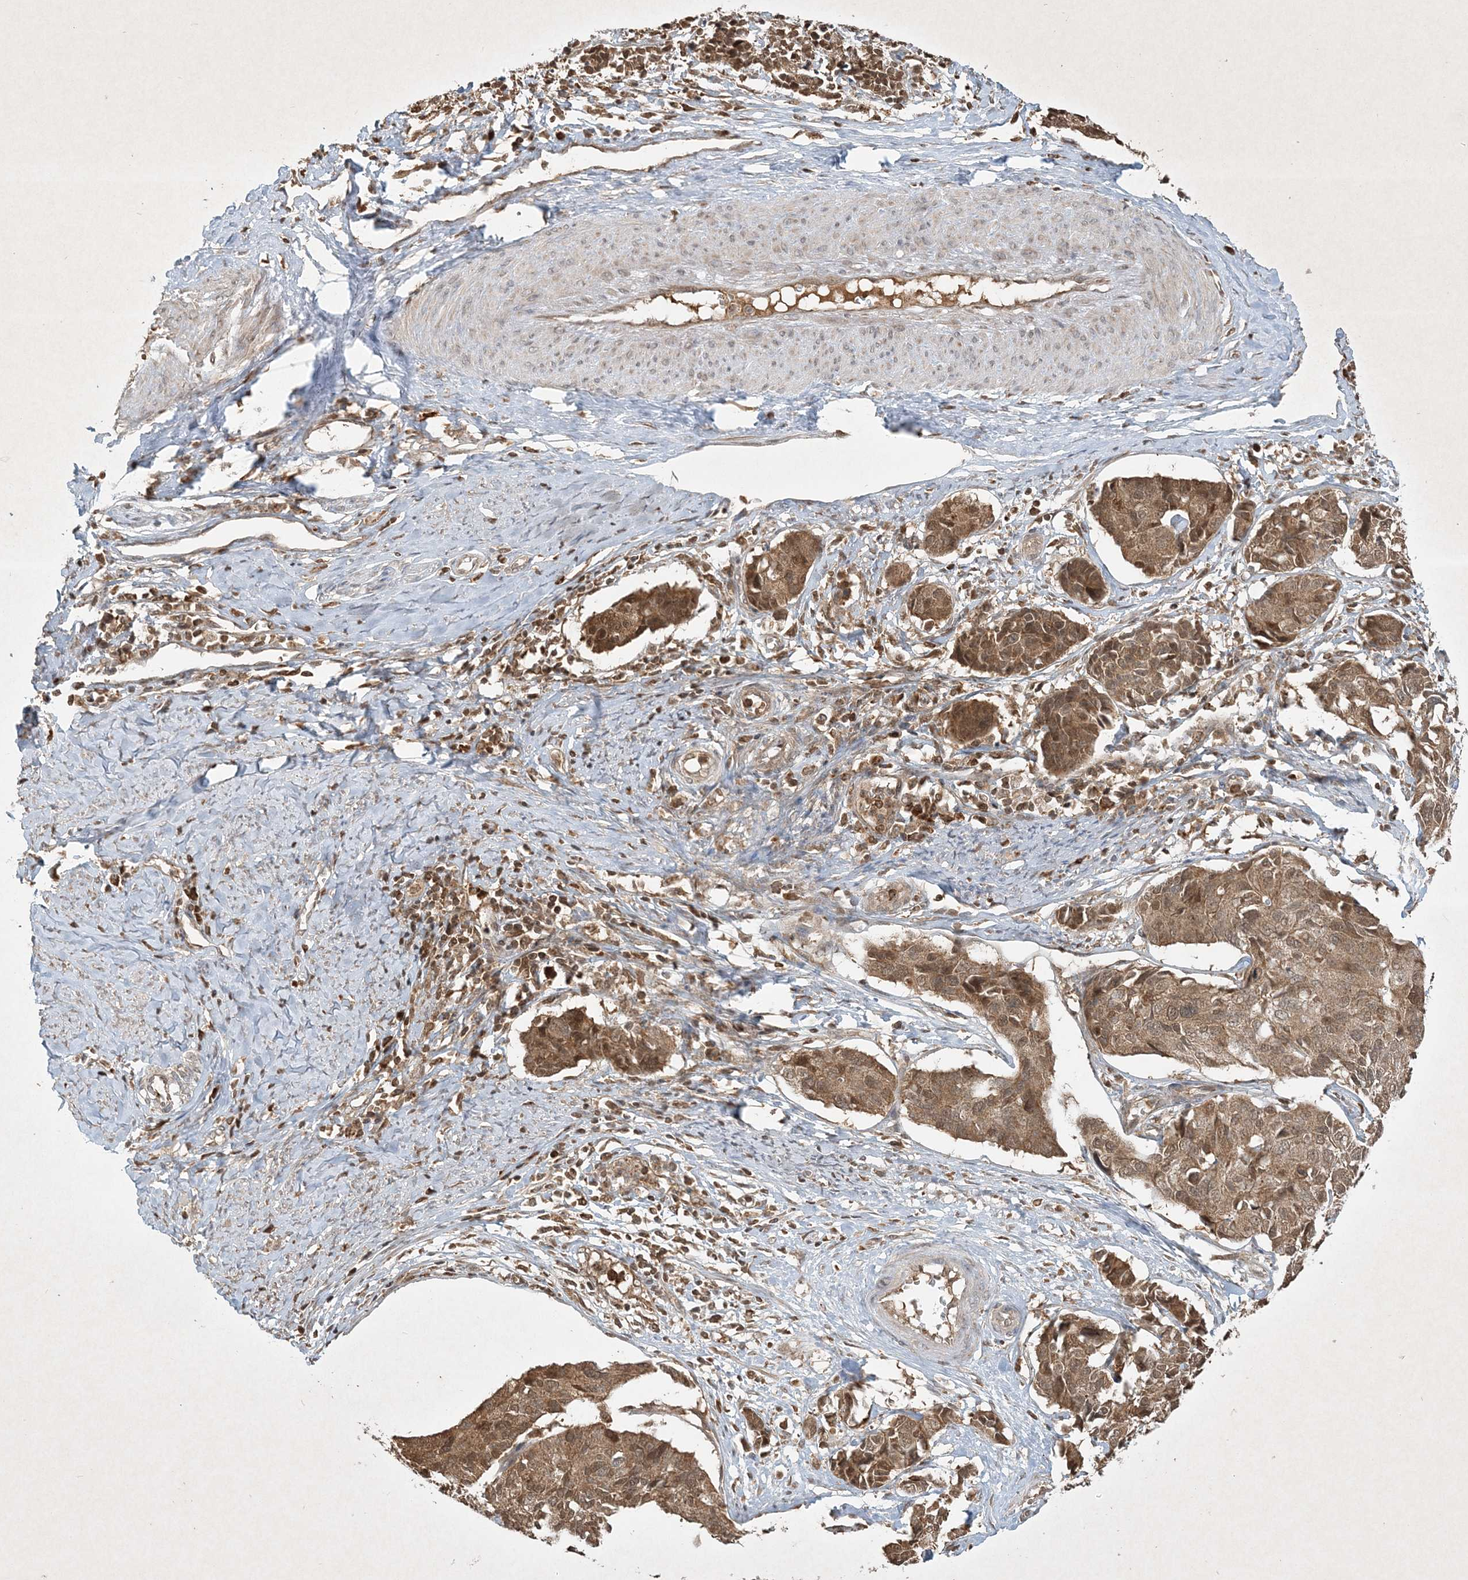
{"staining": {"intensity": "moderate", "quantity": ">75%", "location": "cytoplasmic/membranous"}, "tissue": "cervical cancer", "cell_type": "Tumor cells", "image_type": "cancer", "snomed": [{"axis": "morphology", "description": "Normal tissue, NOS"}, {"axis": "morphology", "description": "Squamous cell carcinoma, NOS"}, {"axis": "topography", "description": "Cervix"}], "caption": "There is medium levels of moderate cytoplasmic/membranous staining in tumor cells of cervical cancer, as demonstrated by immunohistochemical staining (brown color).", "gene": "PLTP", "patient": {"sex": "female", "age": 35}}